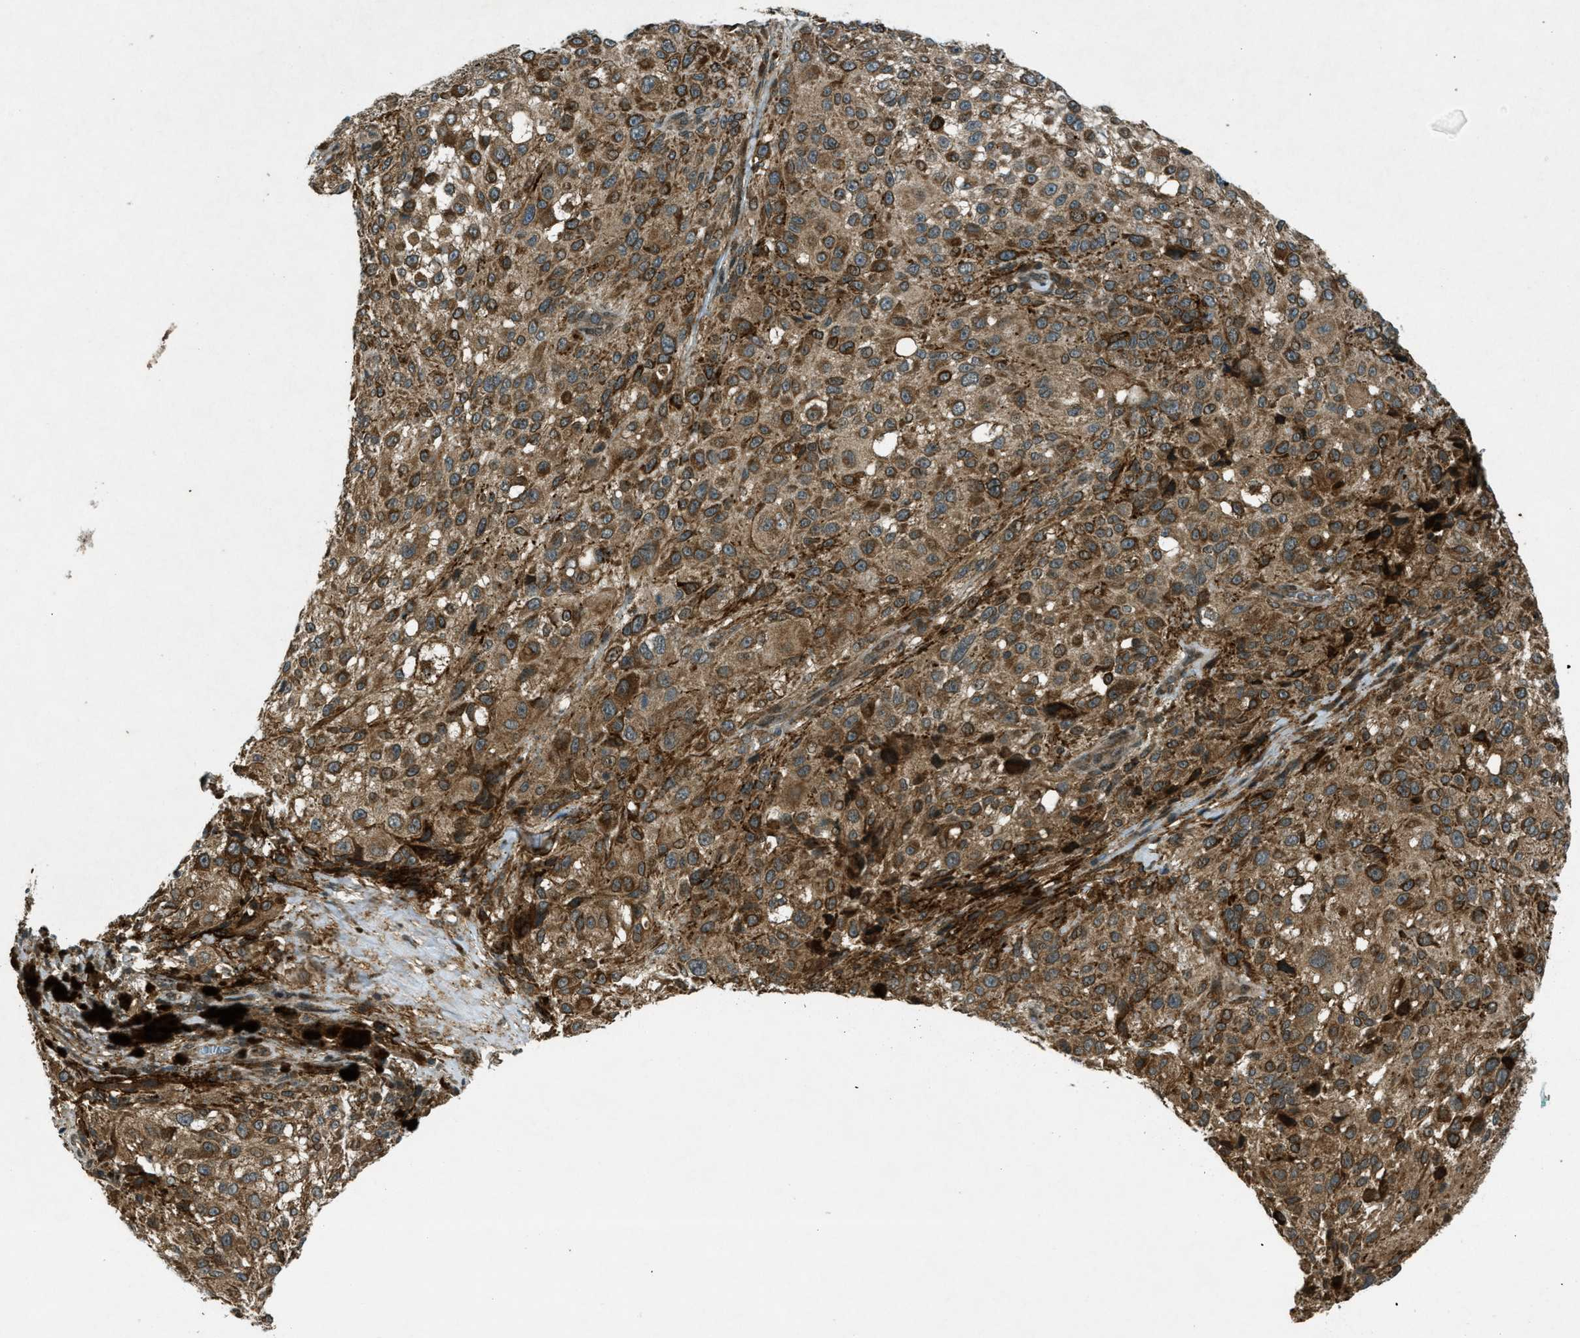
{"staining": {"intensity": "moderate", "quantity": ">75%", "location": "cytoplasmic/membranous"}, "tissue": "melanoma", "cell_type": "Tumor cells", "image_type": "cancer", "snomed": [{"axis": "morphology", "description": "Necrosis, NOS"}, {"axis": "morphology", "description": "Malignant melanoma, NOS"}, {"axis": "topography", "description": "Skin"}], "caption": "A histopathology image showing moderate cytoplasmic/membranous expression in approximately >75% of tumor cells in melanoma, as visualized by brown immunohistochemical staining.", "gene": "EIF2AK3", "patient": {"sex": "female", "age": 87}}